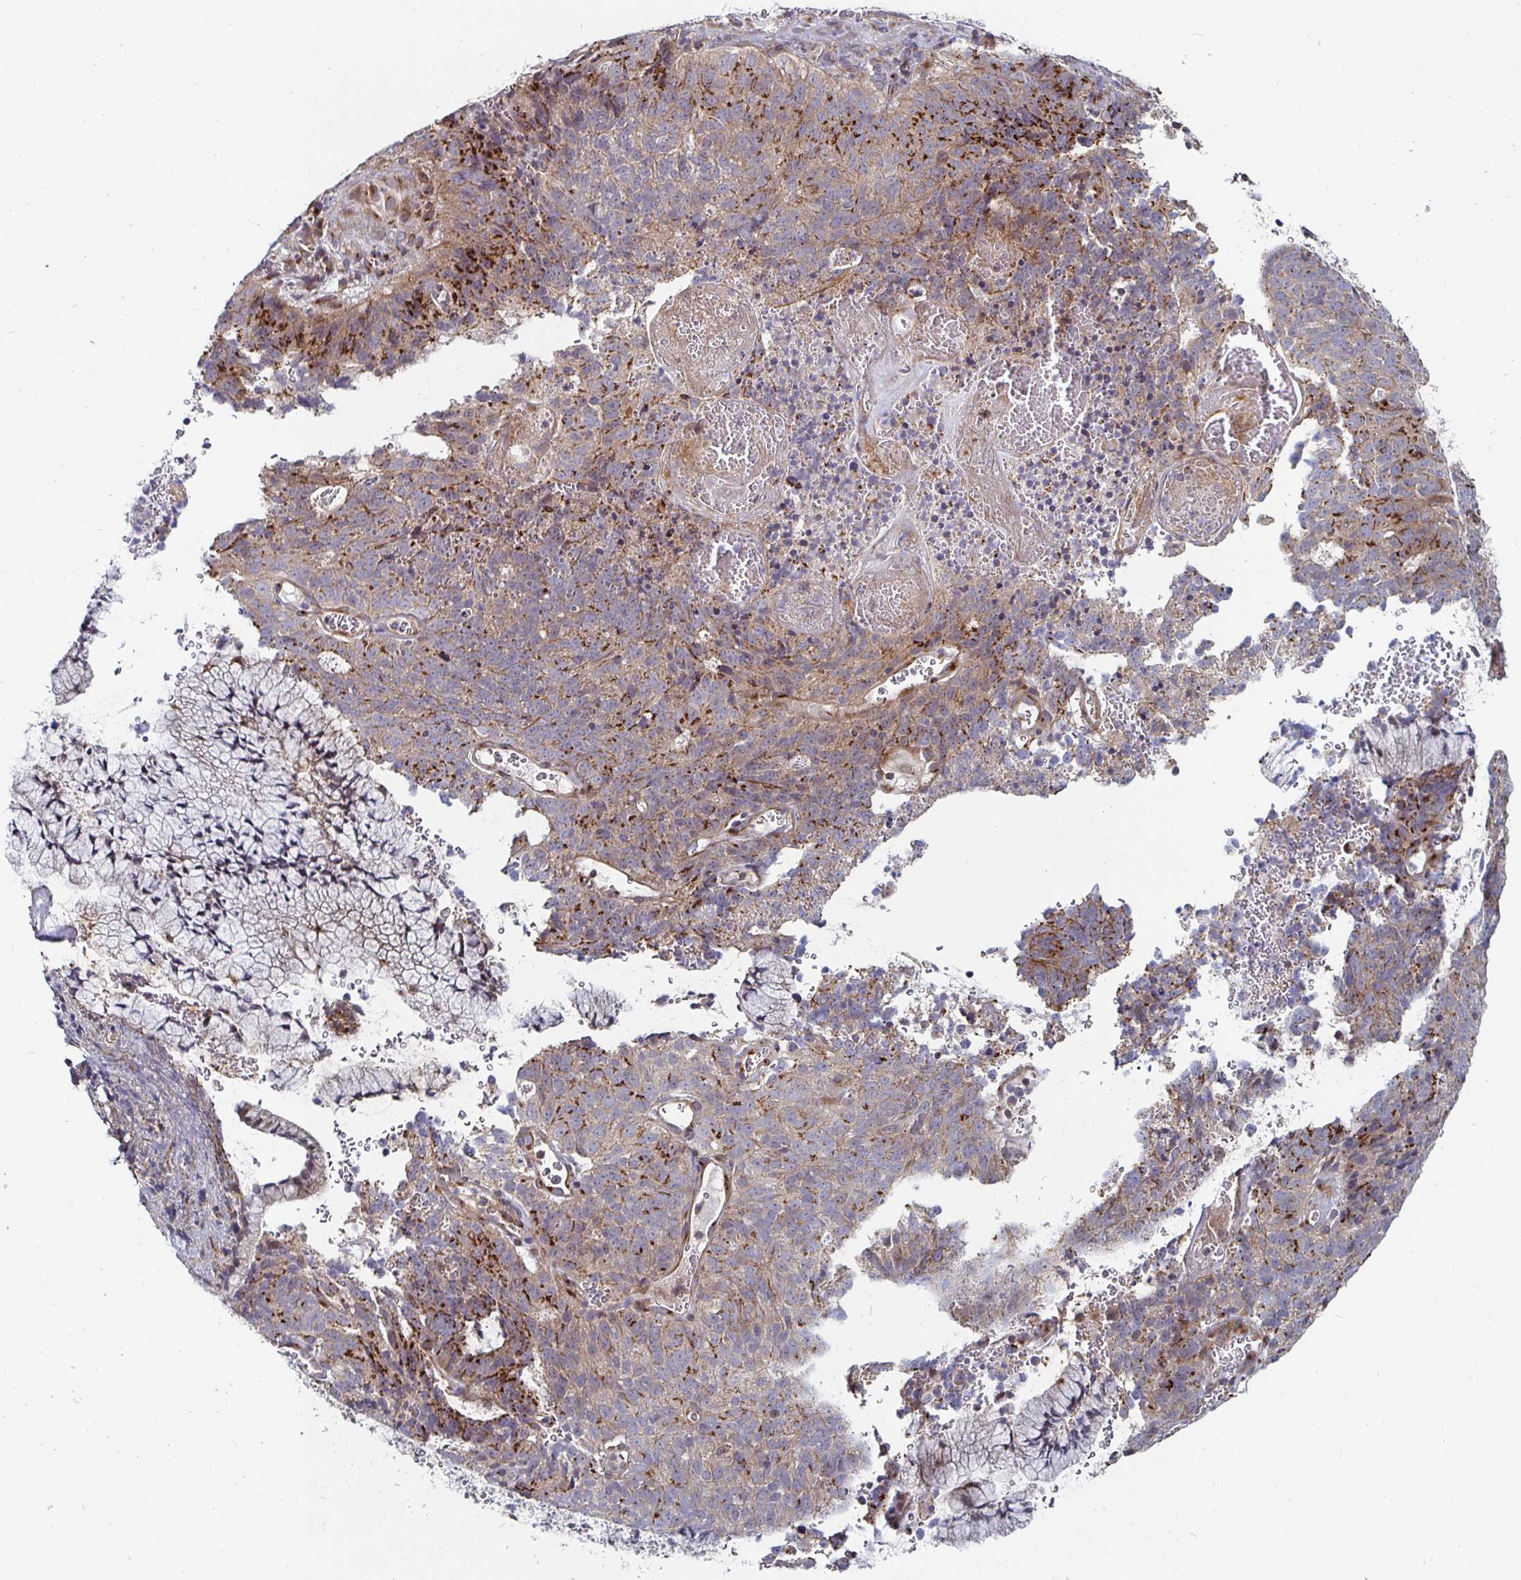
{"staining": {"intensity": "strong", "quantity": "<25%", "location": "cytoplasmic/membranous"}, "tissue": "cervical cancer", "cell_type": "Tumor cells", "image_type": "cancer", "snomed": [{"axis": "morphology", "description": "Adenocarcinoma, NOS"}, {"axis": "topography", "description": "Cervix"}], "caption": "Immunohistochemical staining of cervical cancer reveals medium levels of strong cytoplasmic/membranous protein expression in about <25% of tumor cells.", "gene": "GJA4", "patient": {"sex": "female", "age": 38}}